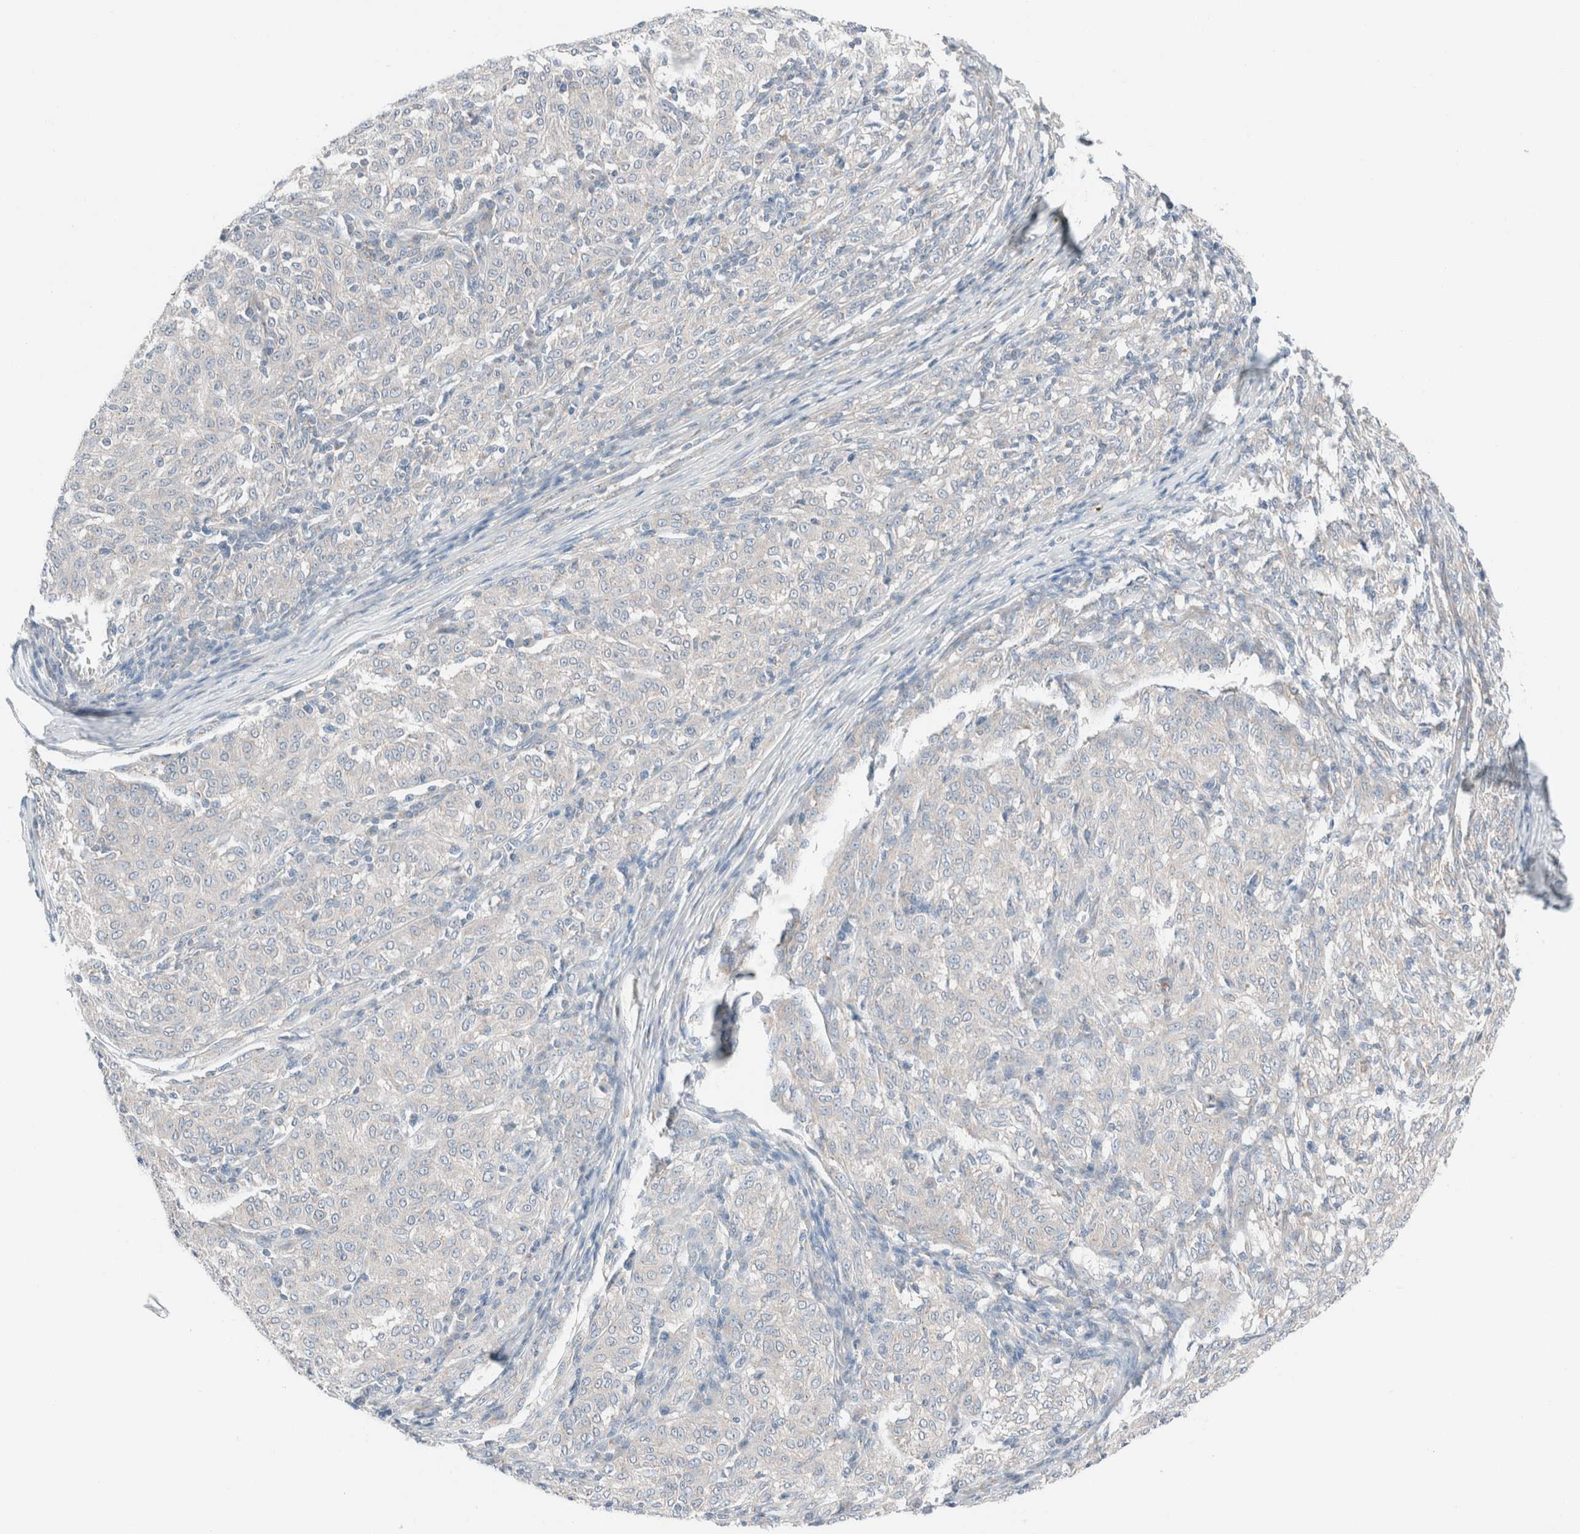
{"staining": {"intensity": "negative", "quantity": "none", "location": "none"}, "tissue": "melanoma", "cell_type": "Tumor cells", "image_type": "cancer", "snomed": [{"axis": "morphology", "description": "Malignant melanoma, NOS"}, {"axis": "topography", "description": "Skin"}], "caption": "Immunohistochemistry (IHC) of human melanoma exhibits no positivity in tumor cells. (Brightfield microscopy of DAB (3,3'-diaminobenzidine) IHC at high magnification).", "gene": "CASC3", "patient": {"sex": "female", "age": 72}}